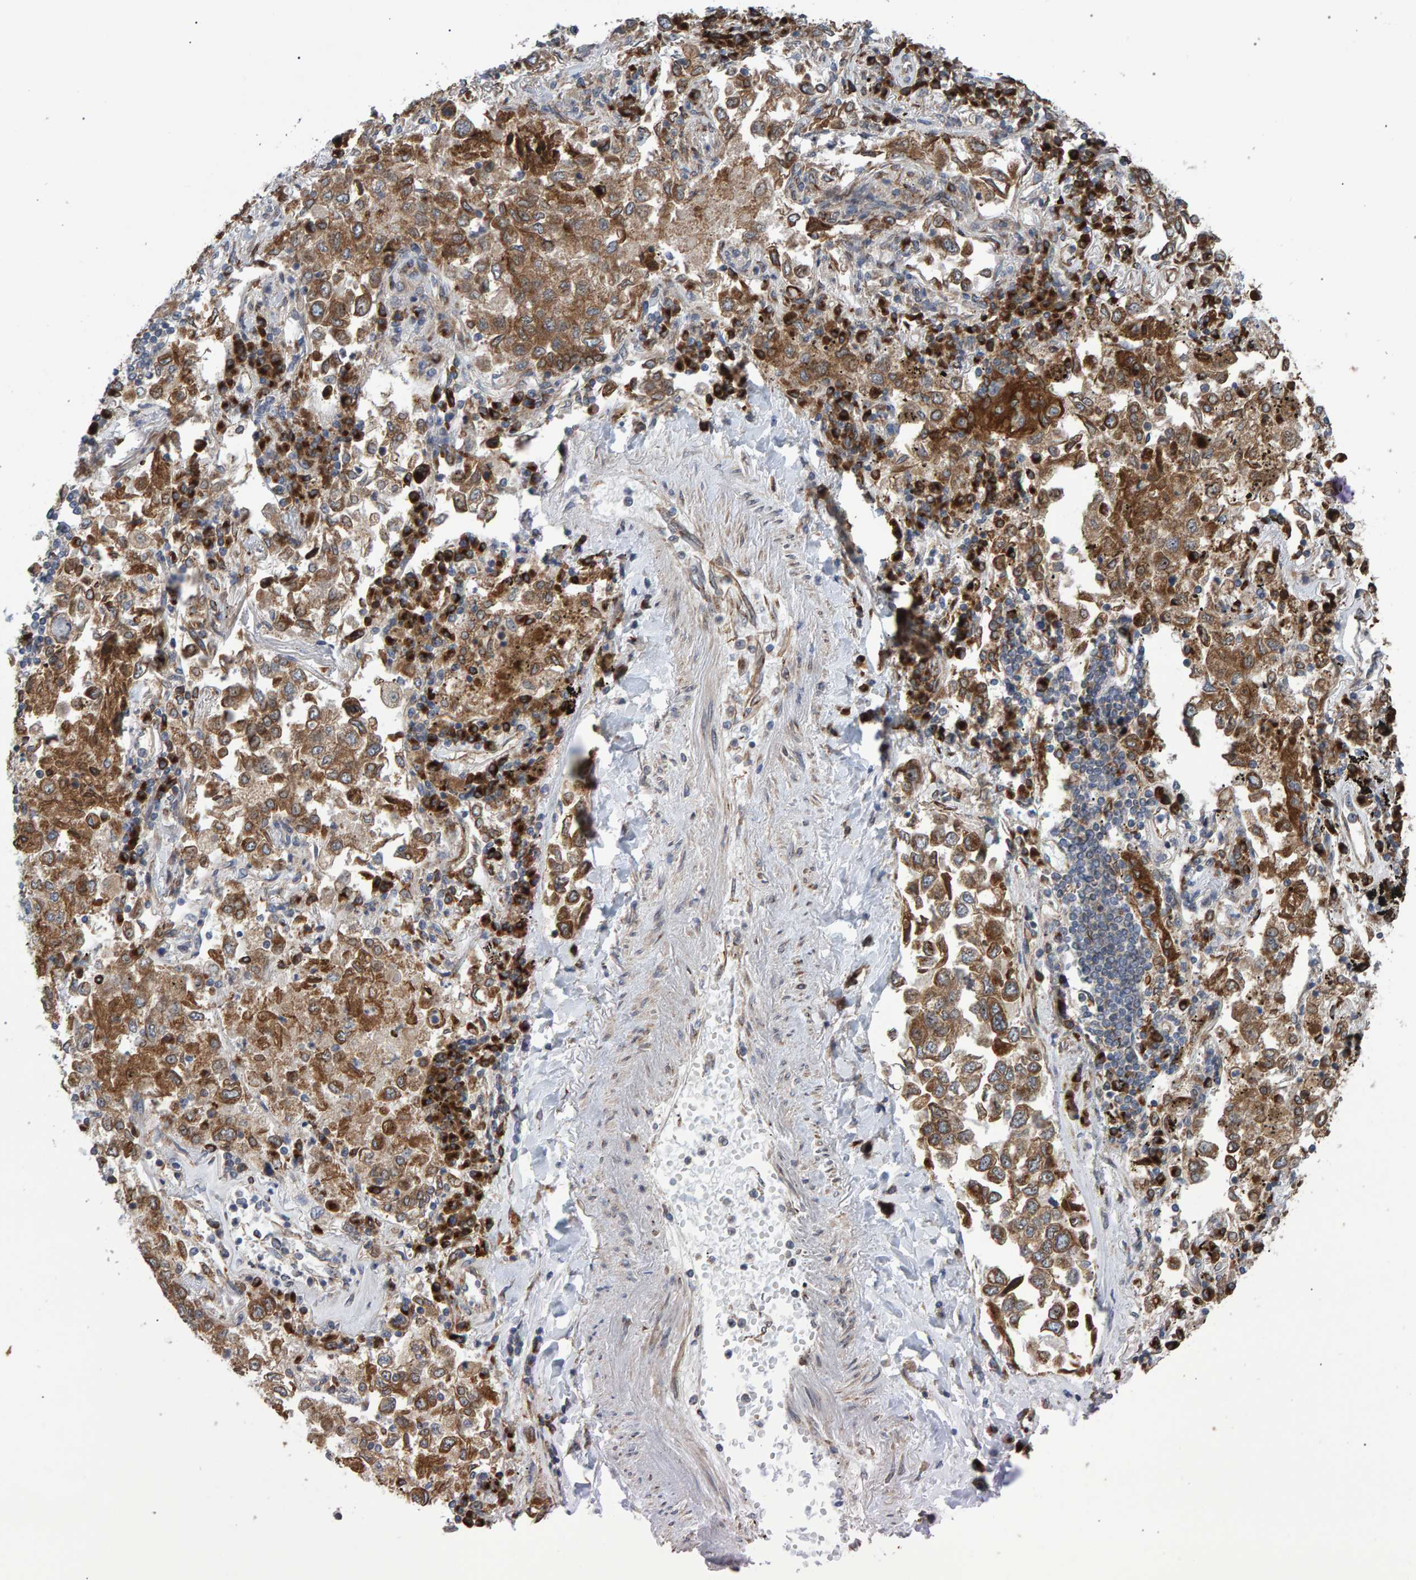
{"staining": {"intensity": "moderate", "quantity": ">75%", "location": "cytoplasmic/membranous"}, "tissue": "lung cancer", "cell_type": "Tumor cells", "image_type": "cancer", "snomed": [{"axis": "morphology", "description": "Inflammation, NOS"}, {"axis": "morphology", "description": "Adenocarcinoma, NOS"}, {"axis": "topography", "description": "Lung"}], "caption": "Brown immunohistochemical staining in human adenocarcinoma (lung) shows moderate cytoplasmic/membranous staining in approximately >75% of tumor cells. (DAB IHC with brightfield microscopy, high magnification).", "gene": "FAM117A", "patient": {"sex": "male", "age": 63}}